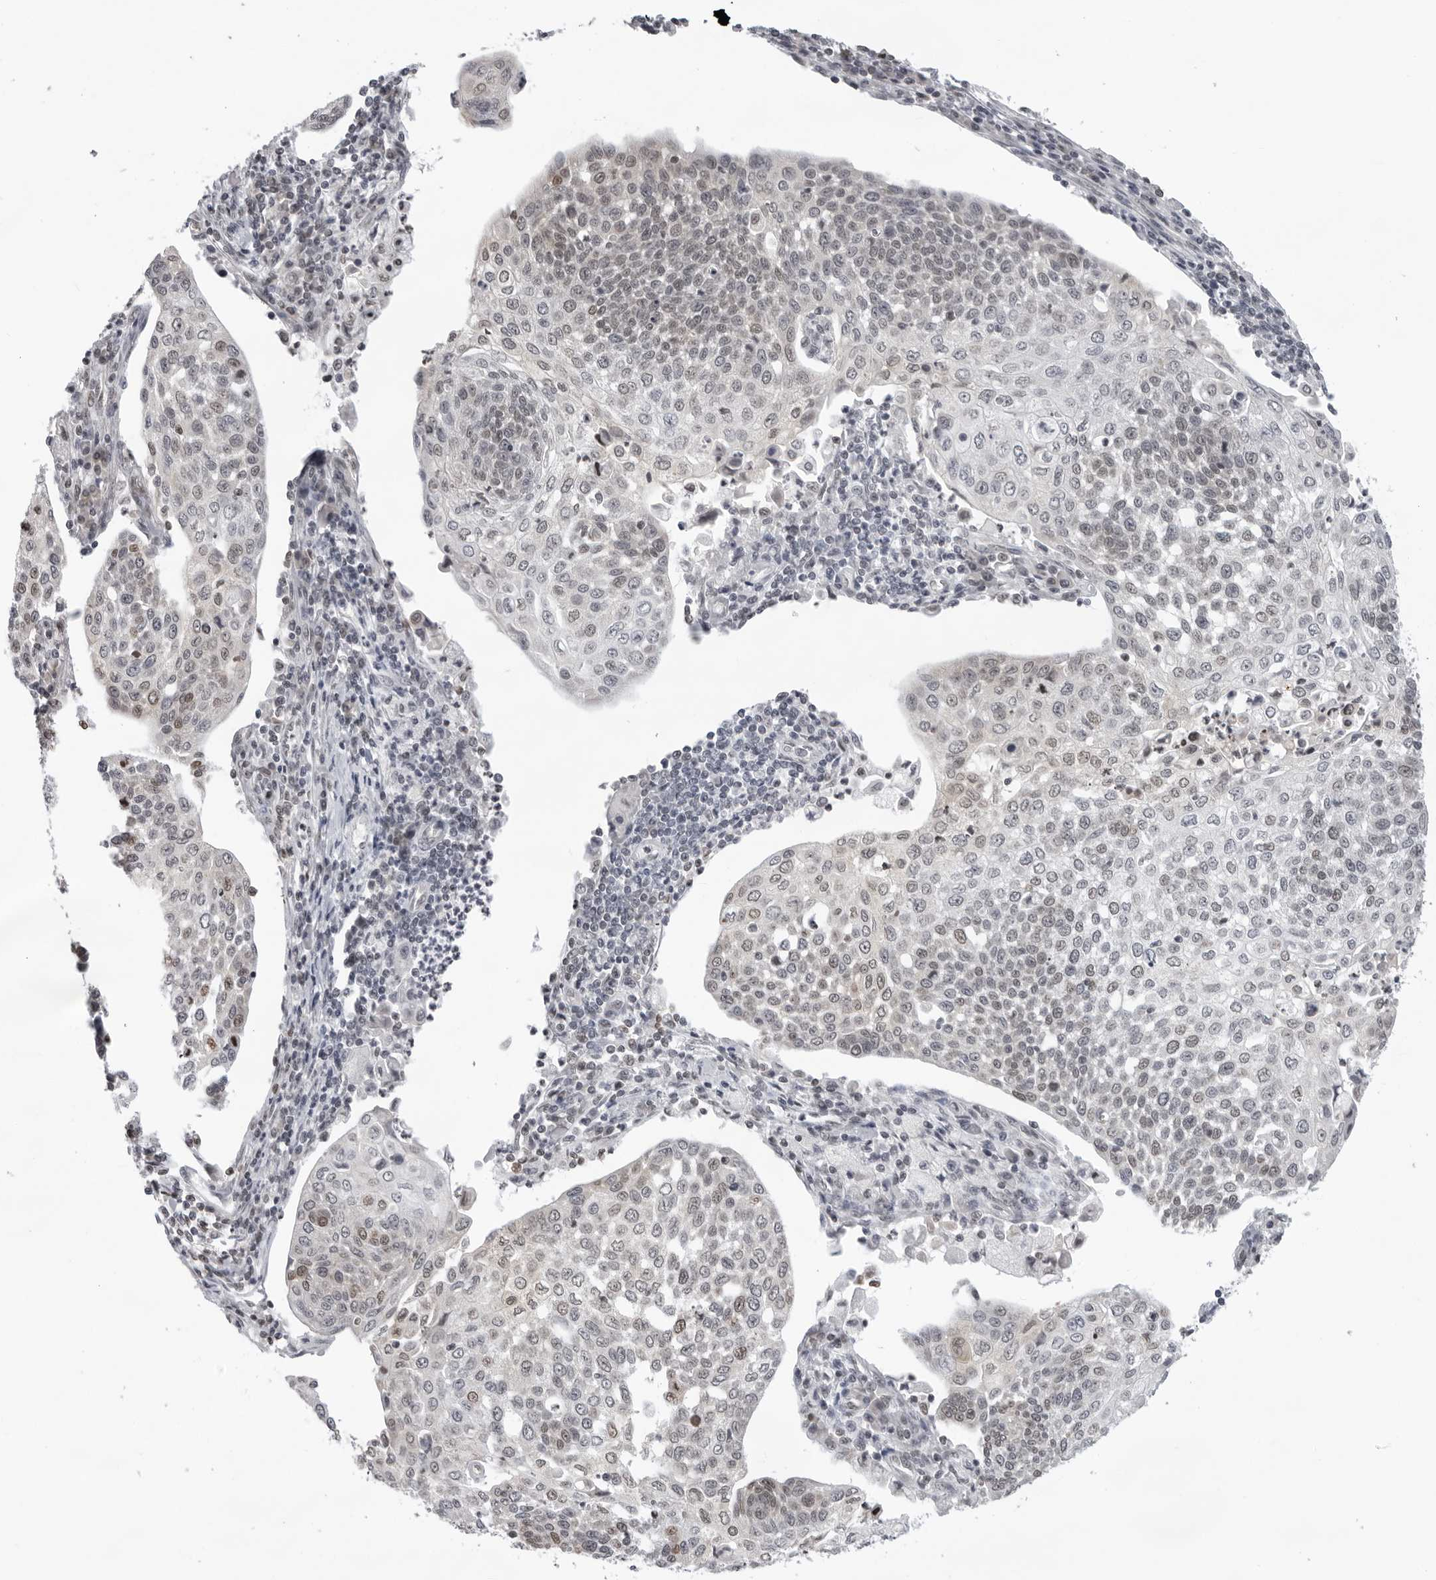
{"staining": {"intensity": "weak", "quantity": "<25%", "location": "nuclear"}, "tissue": "cervical cancer", "cell_type": "Tumor cells", "image_type": "cancer", "snomed": [{"axis": "morphology", "description": "Squamous cell carcinoma, NOS"}, {"axis": "topography", "description": "Cervix"}], "caption": "The image reveals no staining of tumor cells in cervical squamous cell carcinoma.", "gene": "CASP7", "patient": {"sex": "female", "age": 34}}